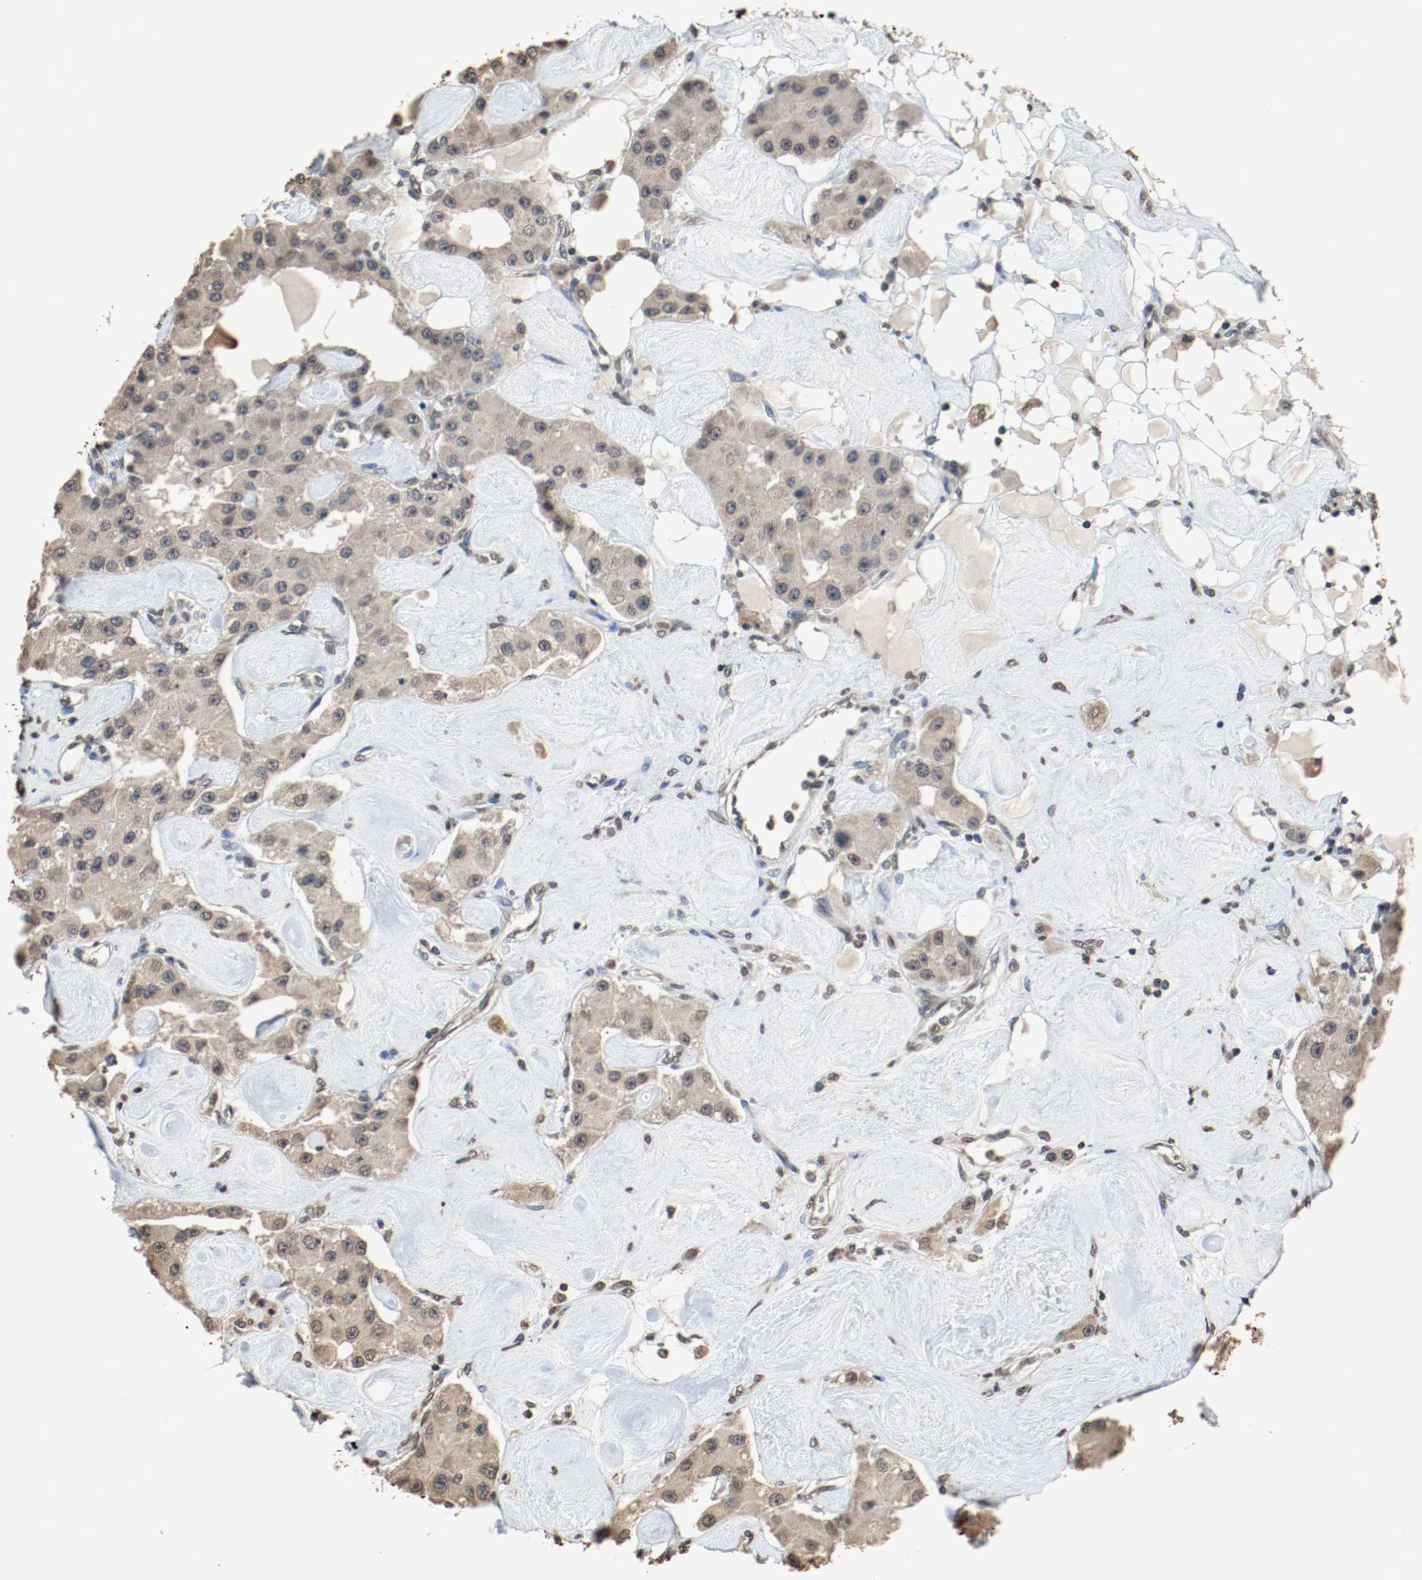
{"staining": {"intensity": "weak", "quantity": ">75%", "location": "cytoplasmic/membranous"}, "tissue": "carcinoid", "cell_type": "Tumor cells", "image_type": "cancer", "snomed": [{"axis": "morphology", "description": "Carcinoid, malignant, NOS"}, {"axis": "topography", "description": "Pancreas"}], "caption": "Tumor cells display weak cytoplasmic/membranous positivity in about >75% of cells in carcinoid.", "gene": "RTN4", "patient": {"sex": "male", "age": 41}}